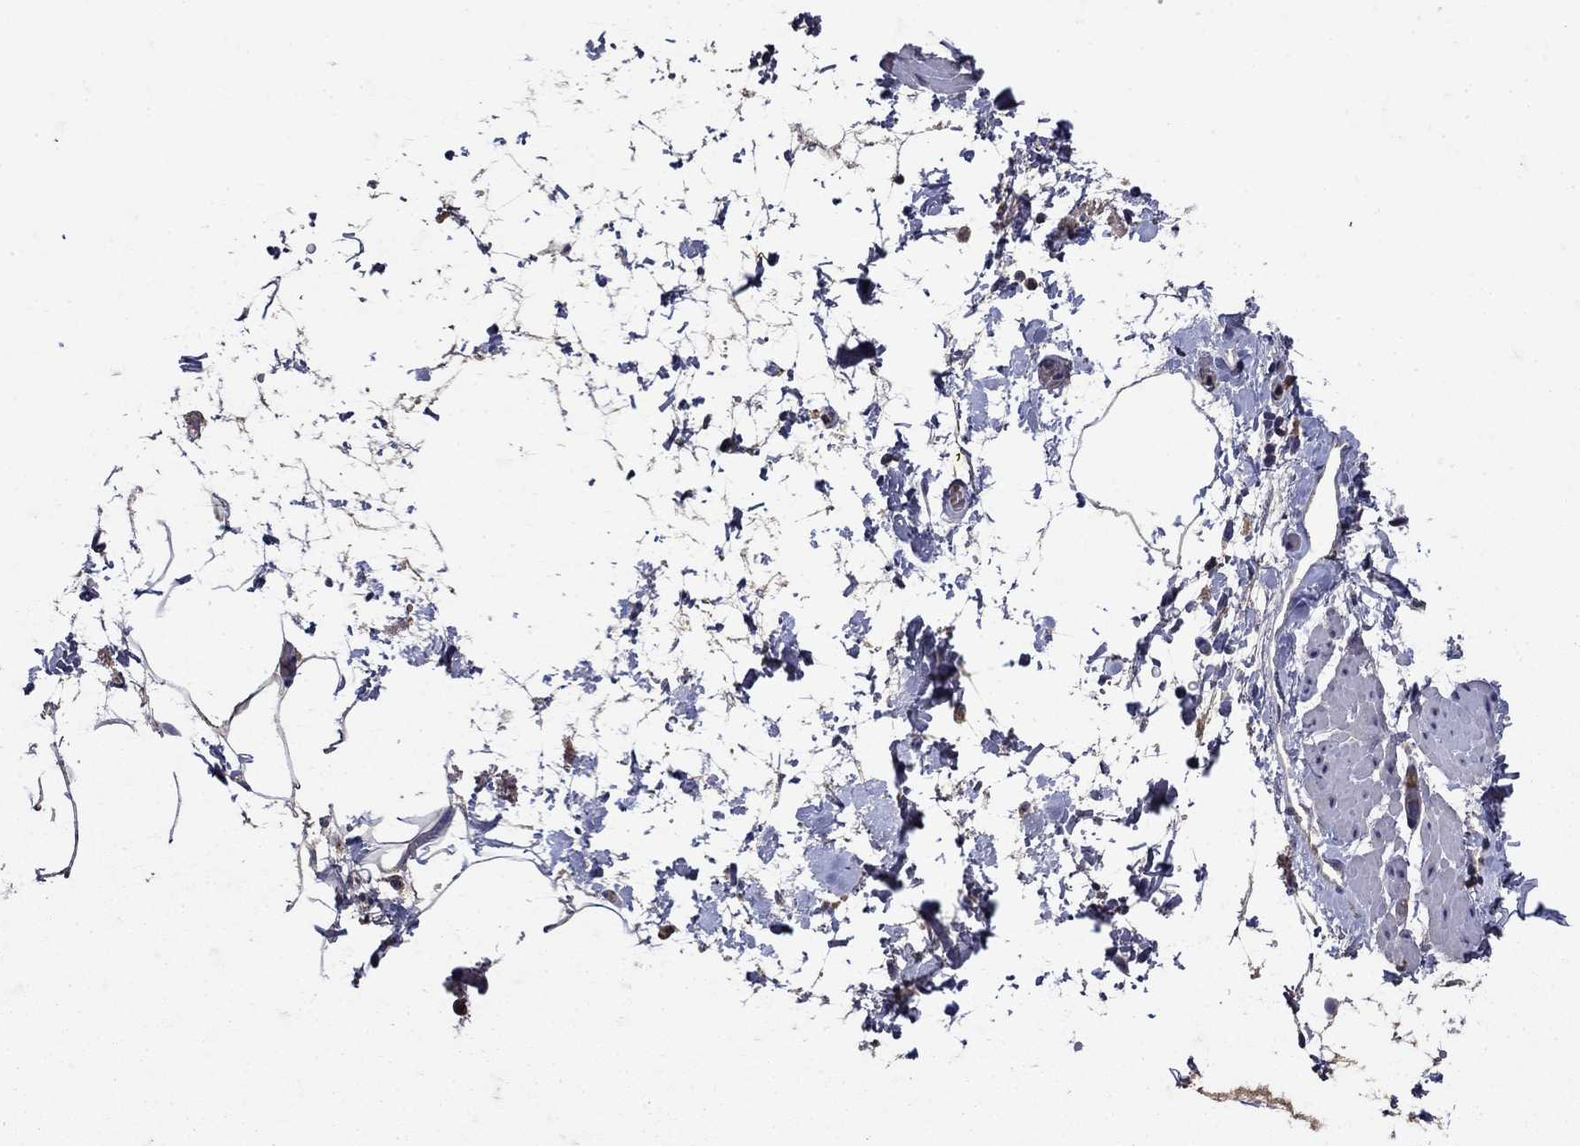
{"staining": {"intensity": "negative", "quantity": "none", "location": "none"}, "tissue": "adipose tissue", "cell_type": "Adipocytes", "image_type": "normal", "snomed": [{"axis": "morphology", "description": "Normal tissue, NOS"}, {"axis": "topography", "description": "Soft tissue"}, {"axis": "topography", "description": "Adipose tissue"}, {"axis": "topography", "description": "Vascular tissue"}, {"axis": "topography", "description": "Peripheral nerve tissue"}], "caption": "Immunohistochemistry of normal human adipose tissue displays no positivity in adipocytes.", "gene": "NPC2", "patient": {"sex": "male", "age": 68}}